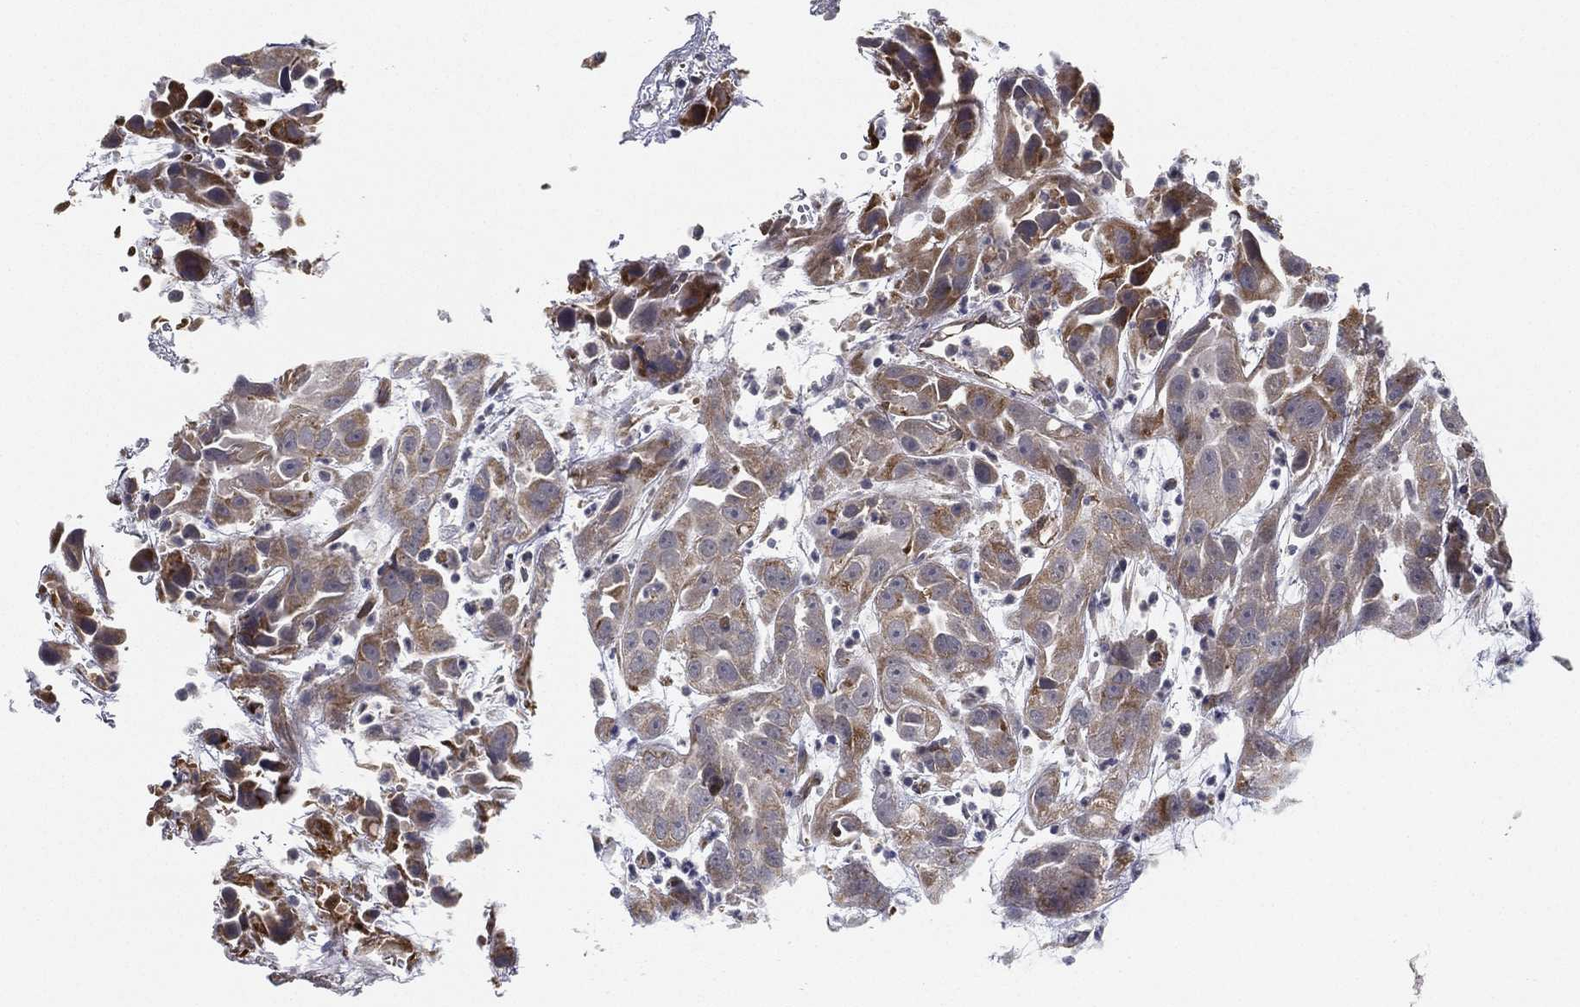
{"staining": {"intensity": "moderate", "quantity": ">75%", "location": "cytoplasmic/membranous"}, "tissue": "urothelial cancer", "cell_type": "Tumor cells", "image_type": "cancer", "snomed": [{"axis": "morphology", "description": "Urothelial carcinoma, High grade"}, {"axis": "topography", "description": "Urinary bladder"}], "caption": "Protein analysis of urothelial carcinoma (high-grade) tissue exhibits moderate cytoplasmic/membranous staining in about >75% of tumor cells.", "gene": "LRRC56", "patient": {"sex": "female", "age": 41}}